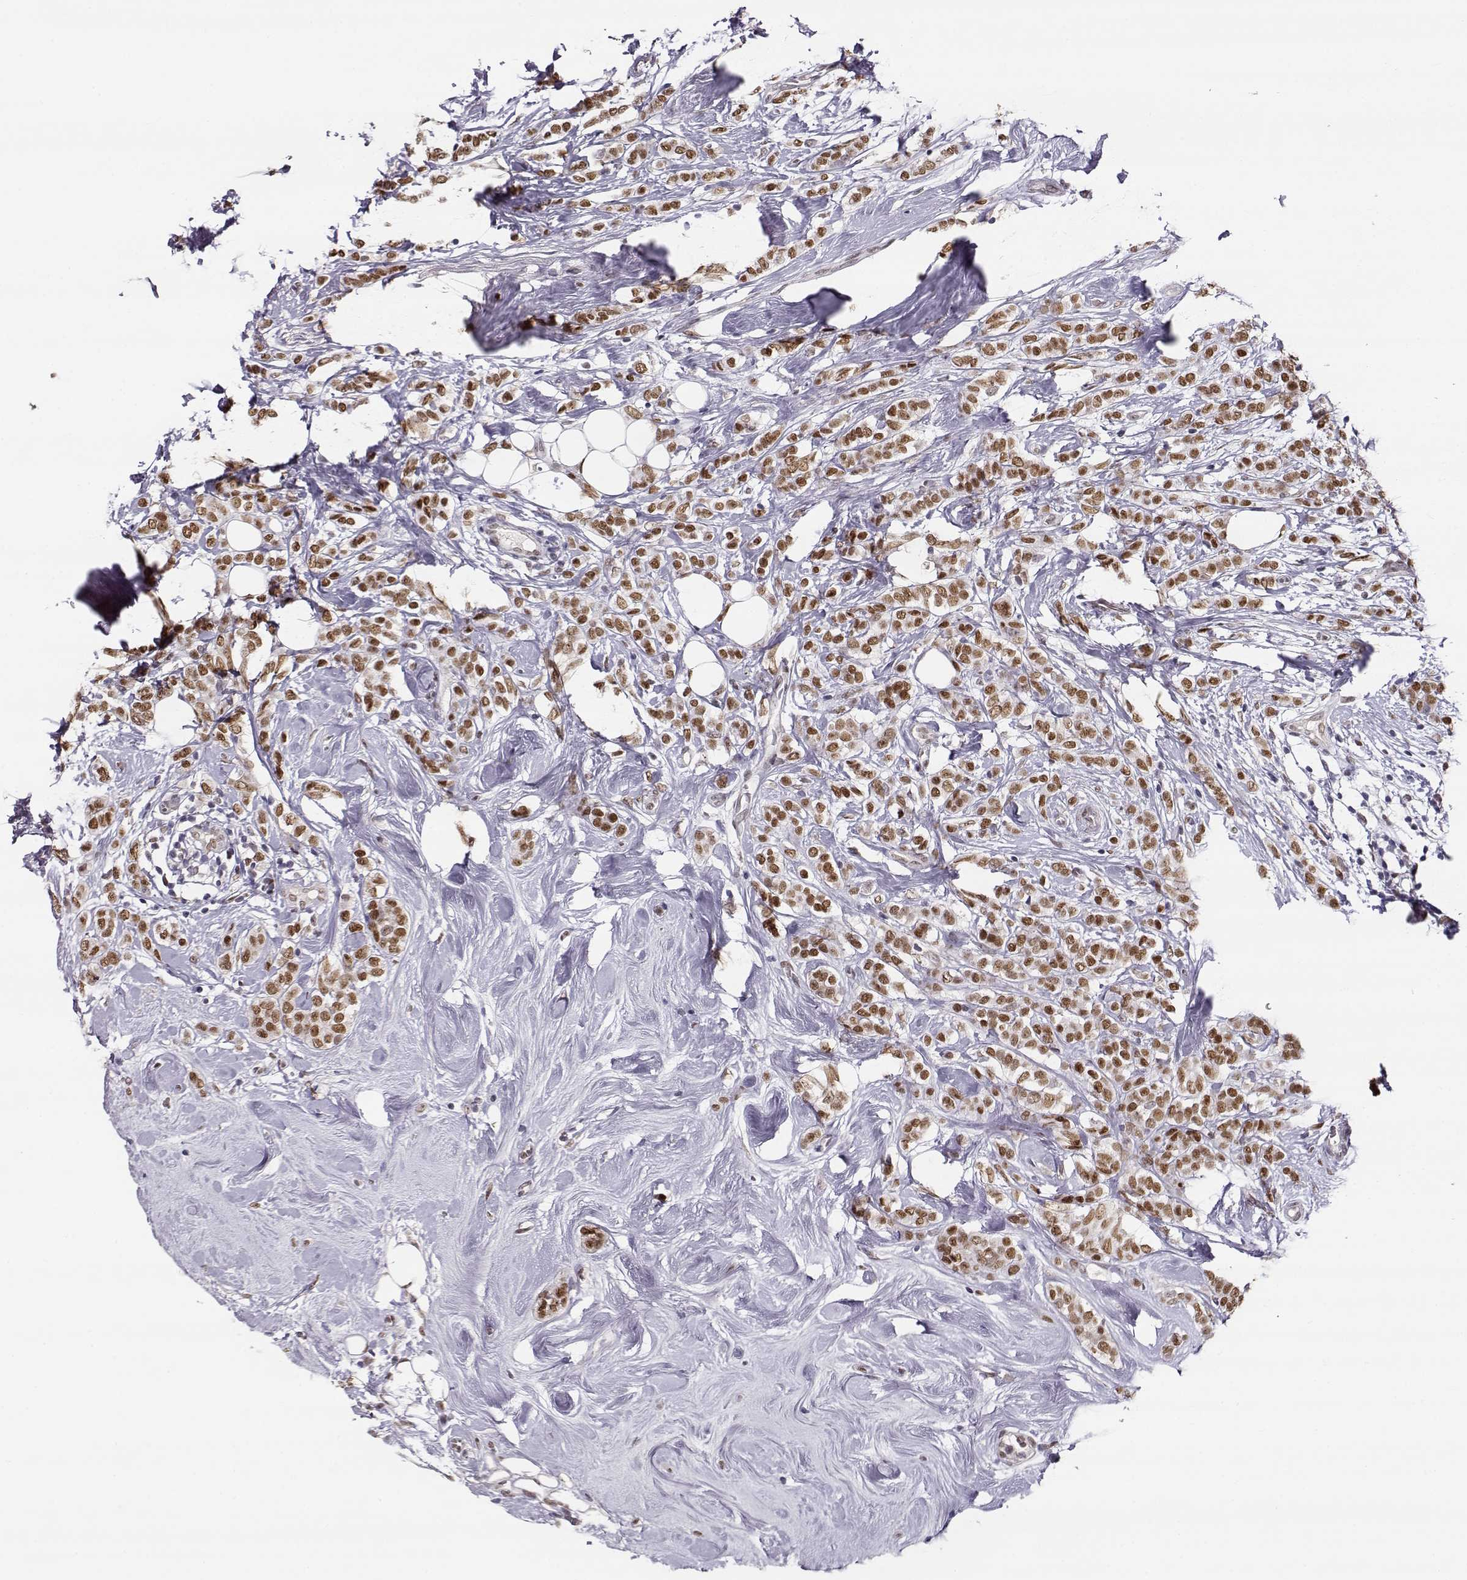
{"staining": {"intensity": "moderate", "quantity": ">75%", "location": "nuclear"}, "tissue": "breast cancer", "cell_type": "Tumor cells", "image_type": "cancer", "snomed": [{"axis": "morphology", "description": "Lobular carcinoma"}, {"axis": "topography", "description": "Breast"}], "caption": "Lobular carcinoma (breast) stained with DAB (3,3'-diaminobenzidine) IHC reveals medium levels of moderate nuclear expression in approximately >75% of tumor cells.", "gene": "POLI", "patient": {"sex": "female", "age": 49}}